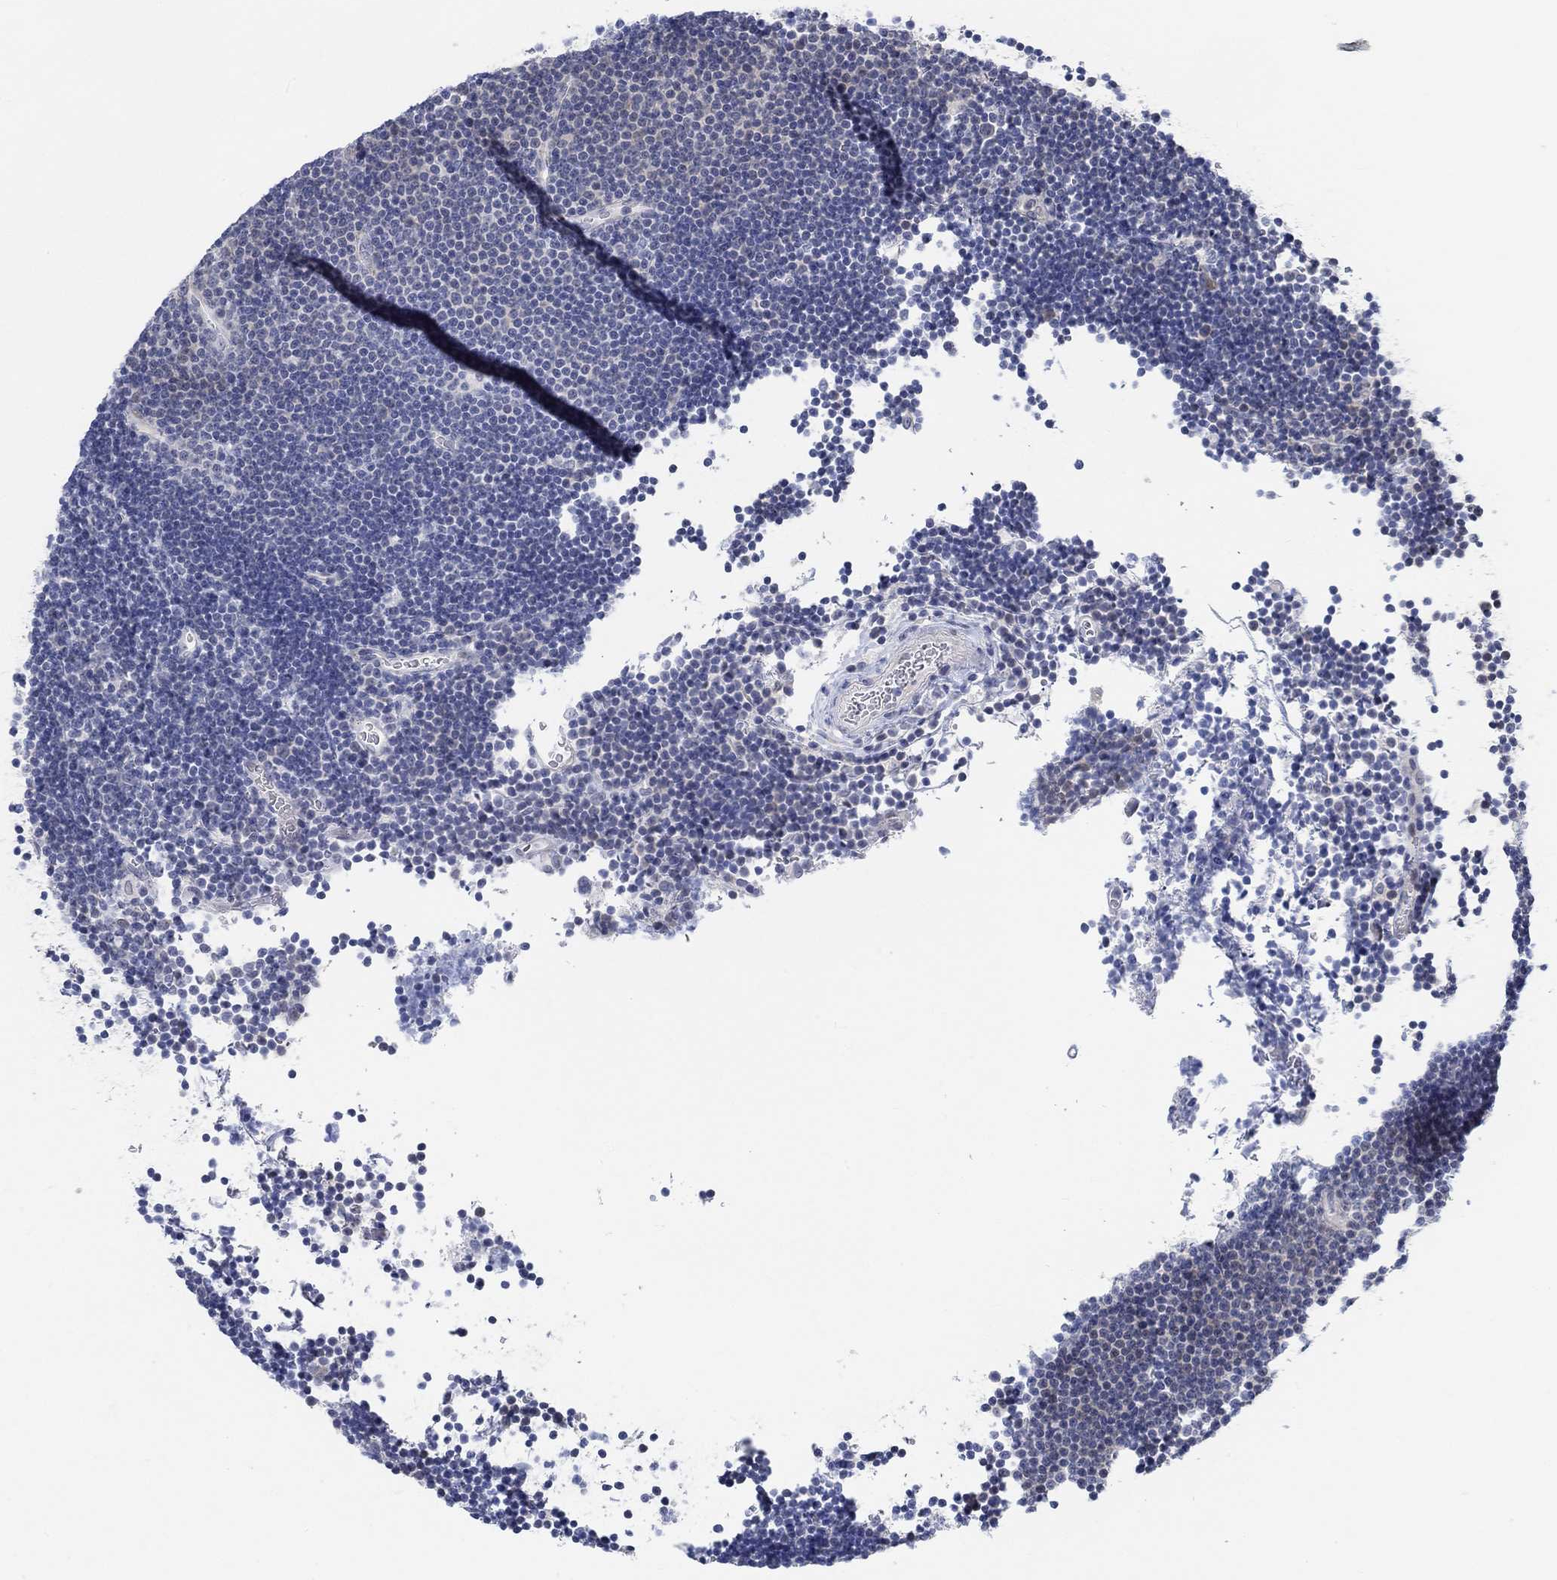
{"staining": {"intensity": "negative", "quantity": "none", "location": "none"}, "tissue": "lymphoma", "cell_type": "Tumor cells", "image_type": "cancer", "snomed": [{"axis": "morphology", "description": "Malignant lymphoma, non-Hodgkin's type, Low grade"}, {"axis": "topography", "description": "Brain"}], "caption": "Immunohistochemical staining of lymphoma displays no significant positivity in tumor cells. Nuclei are stained in blue.", "gene": "SNTG2", "patient": {"sex": "female", "age": 66}}